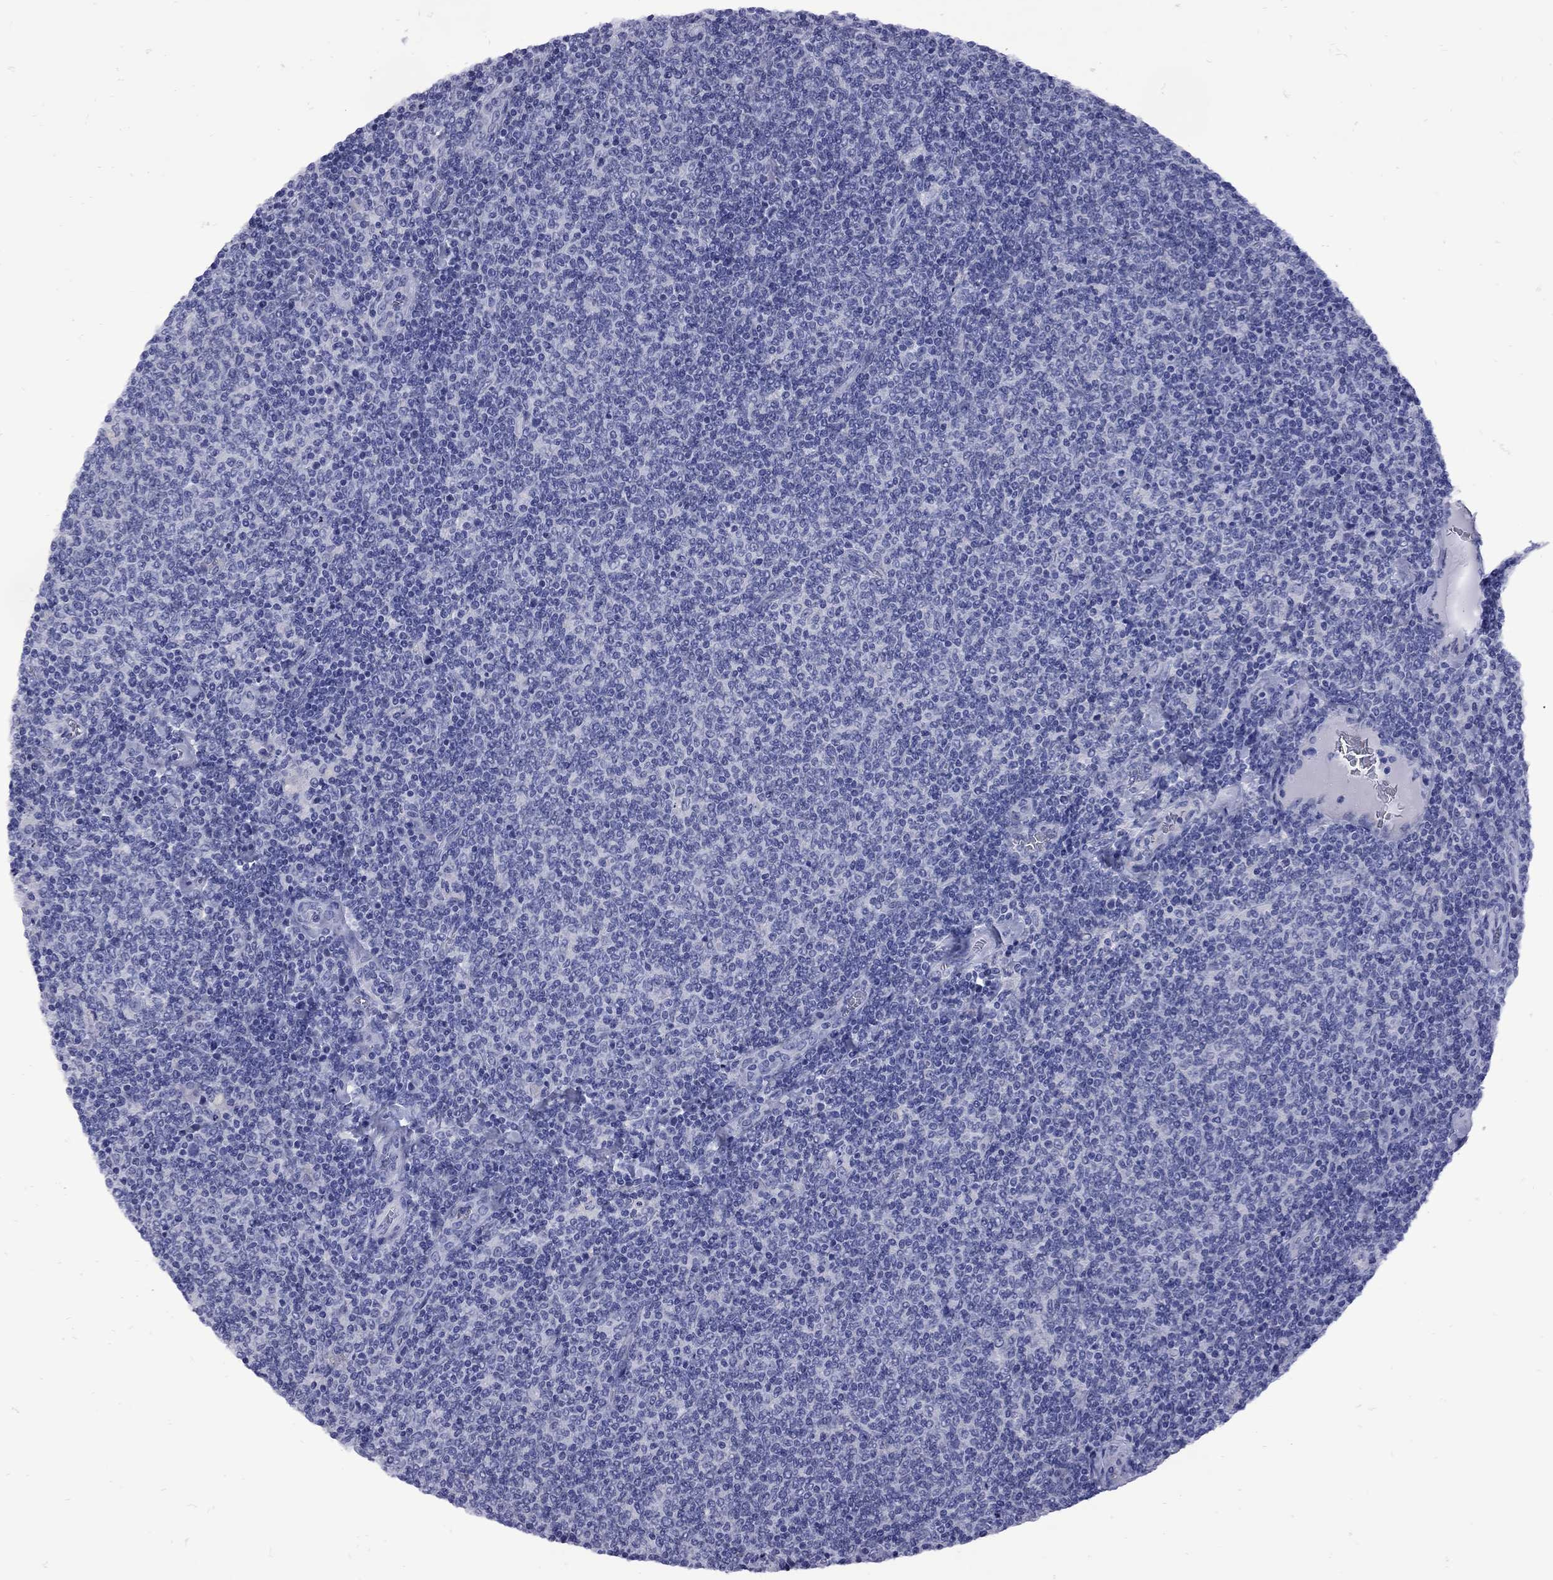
{"staining": {"intensity": "negative", "quantity": "none", "location": "none"}, "tissue": "lymphoma", "cell_type": "Tumor cells", "image_type": "cancer", "snomed": [{"axis": "morphology", "description": "Malignant lymphoma, non-Hodgkin's type, Low grade"}, {"axis": "topography", "description": "Lymph node"}], "caption": "Photomicrograph shows no significant protein expression in tumor cells of low-grade malignant lymphoma, non-Hodgkin's type.", "gene": "EPPIN", "patient": {"sex": "male", "age": 52}}